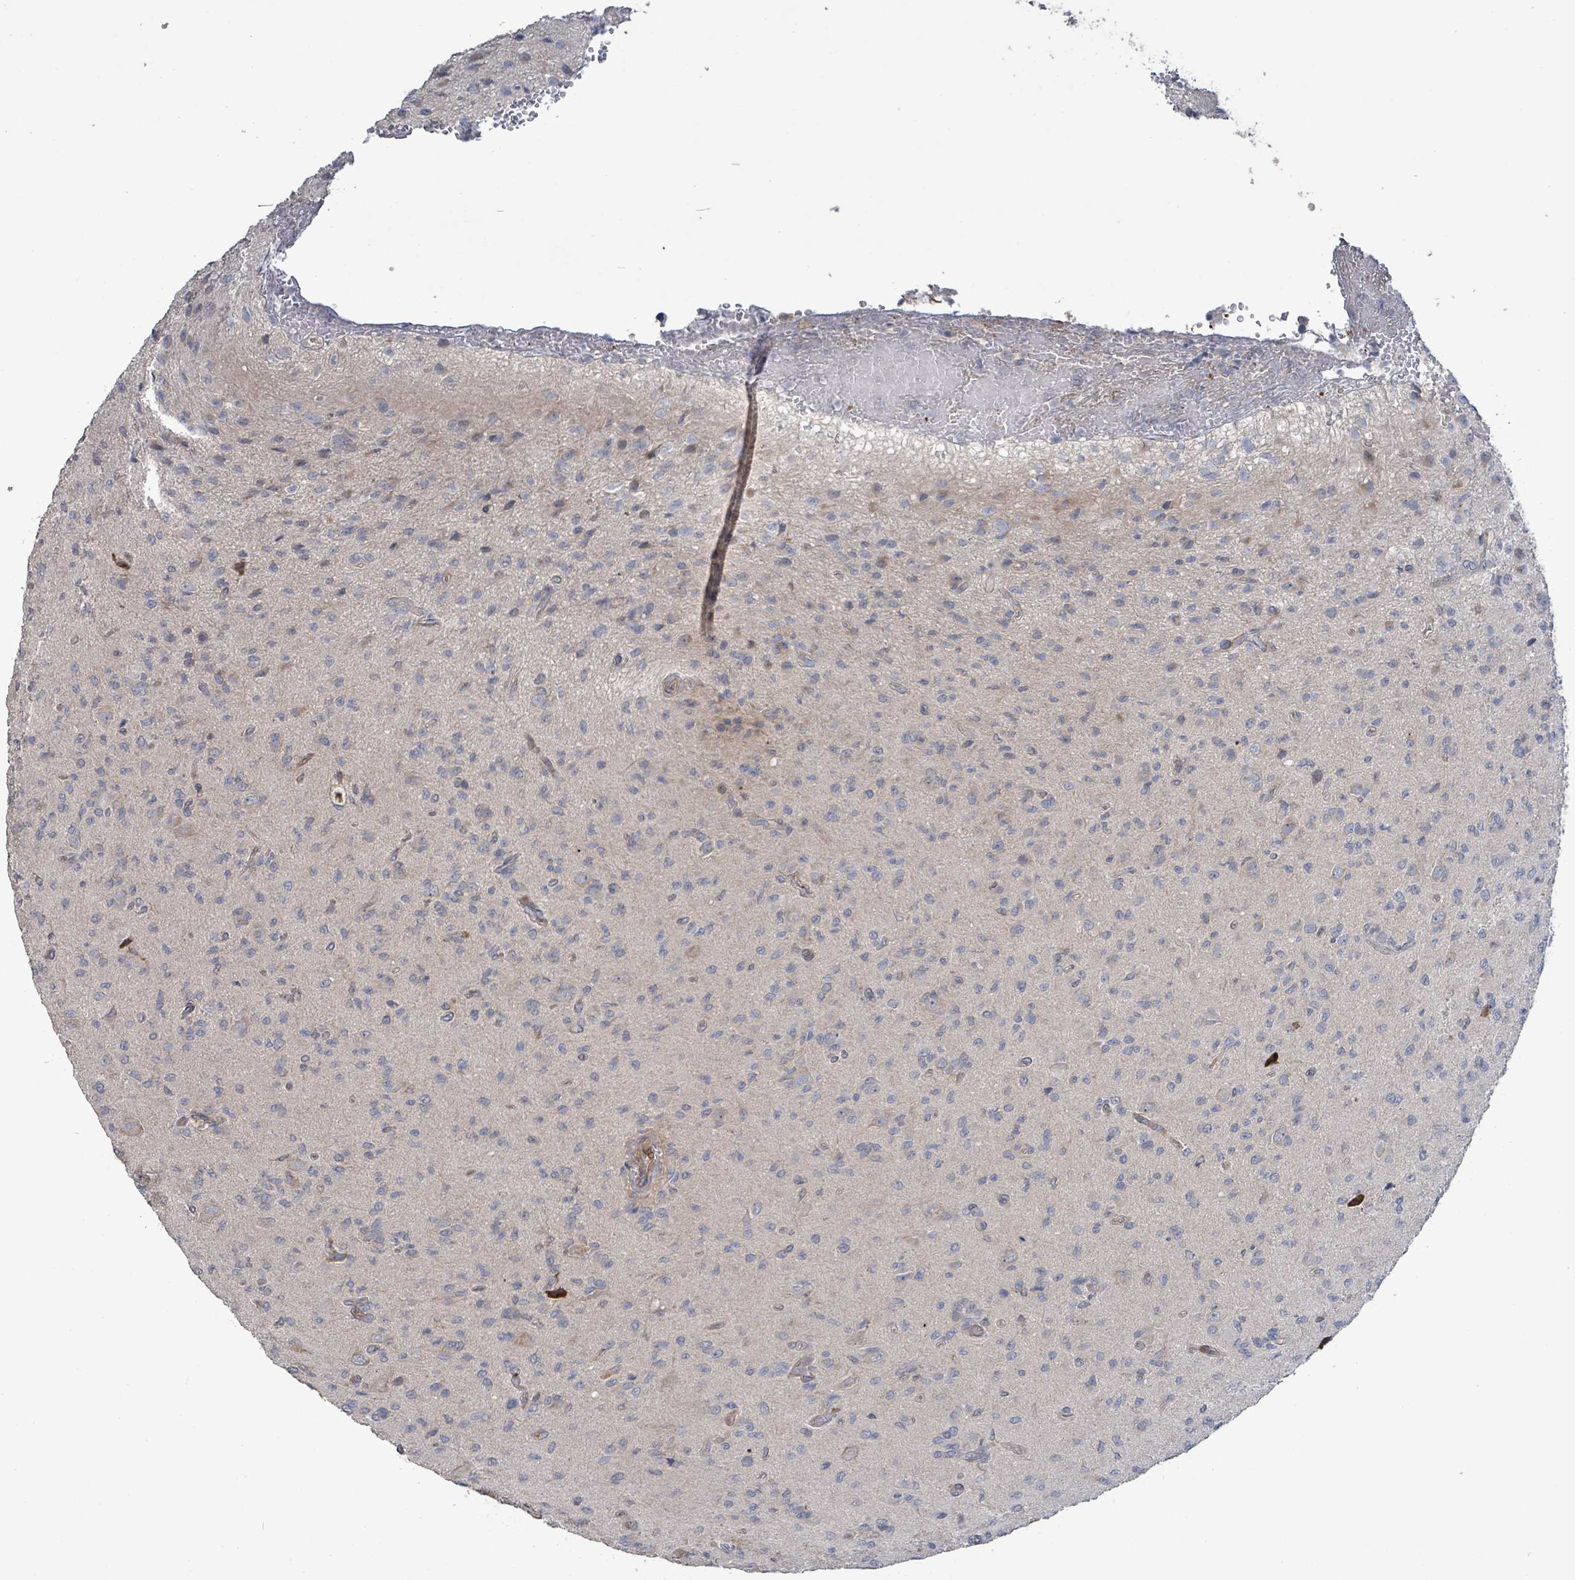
{"staining": {"intensity": "negative", "quantity": "none", "location": "none"}, "tissue": "glioma", "cell_type": "Tumor cells", "image_type": "cancer", "snomed": [{"axis": "morphology", "description": "Glioma, malignant, High grade"}, {"axis": "topography", "description": "Brain"}], "caption": "Malignant high-grade glioma stained for a protein using immunohistochemistry shows no expression tumor cells.", "gene": "LILRA4", "patient": {"sex": "male", "age": 36}}